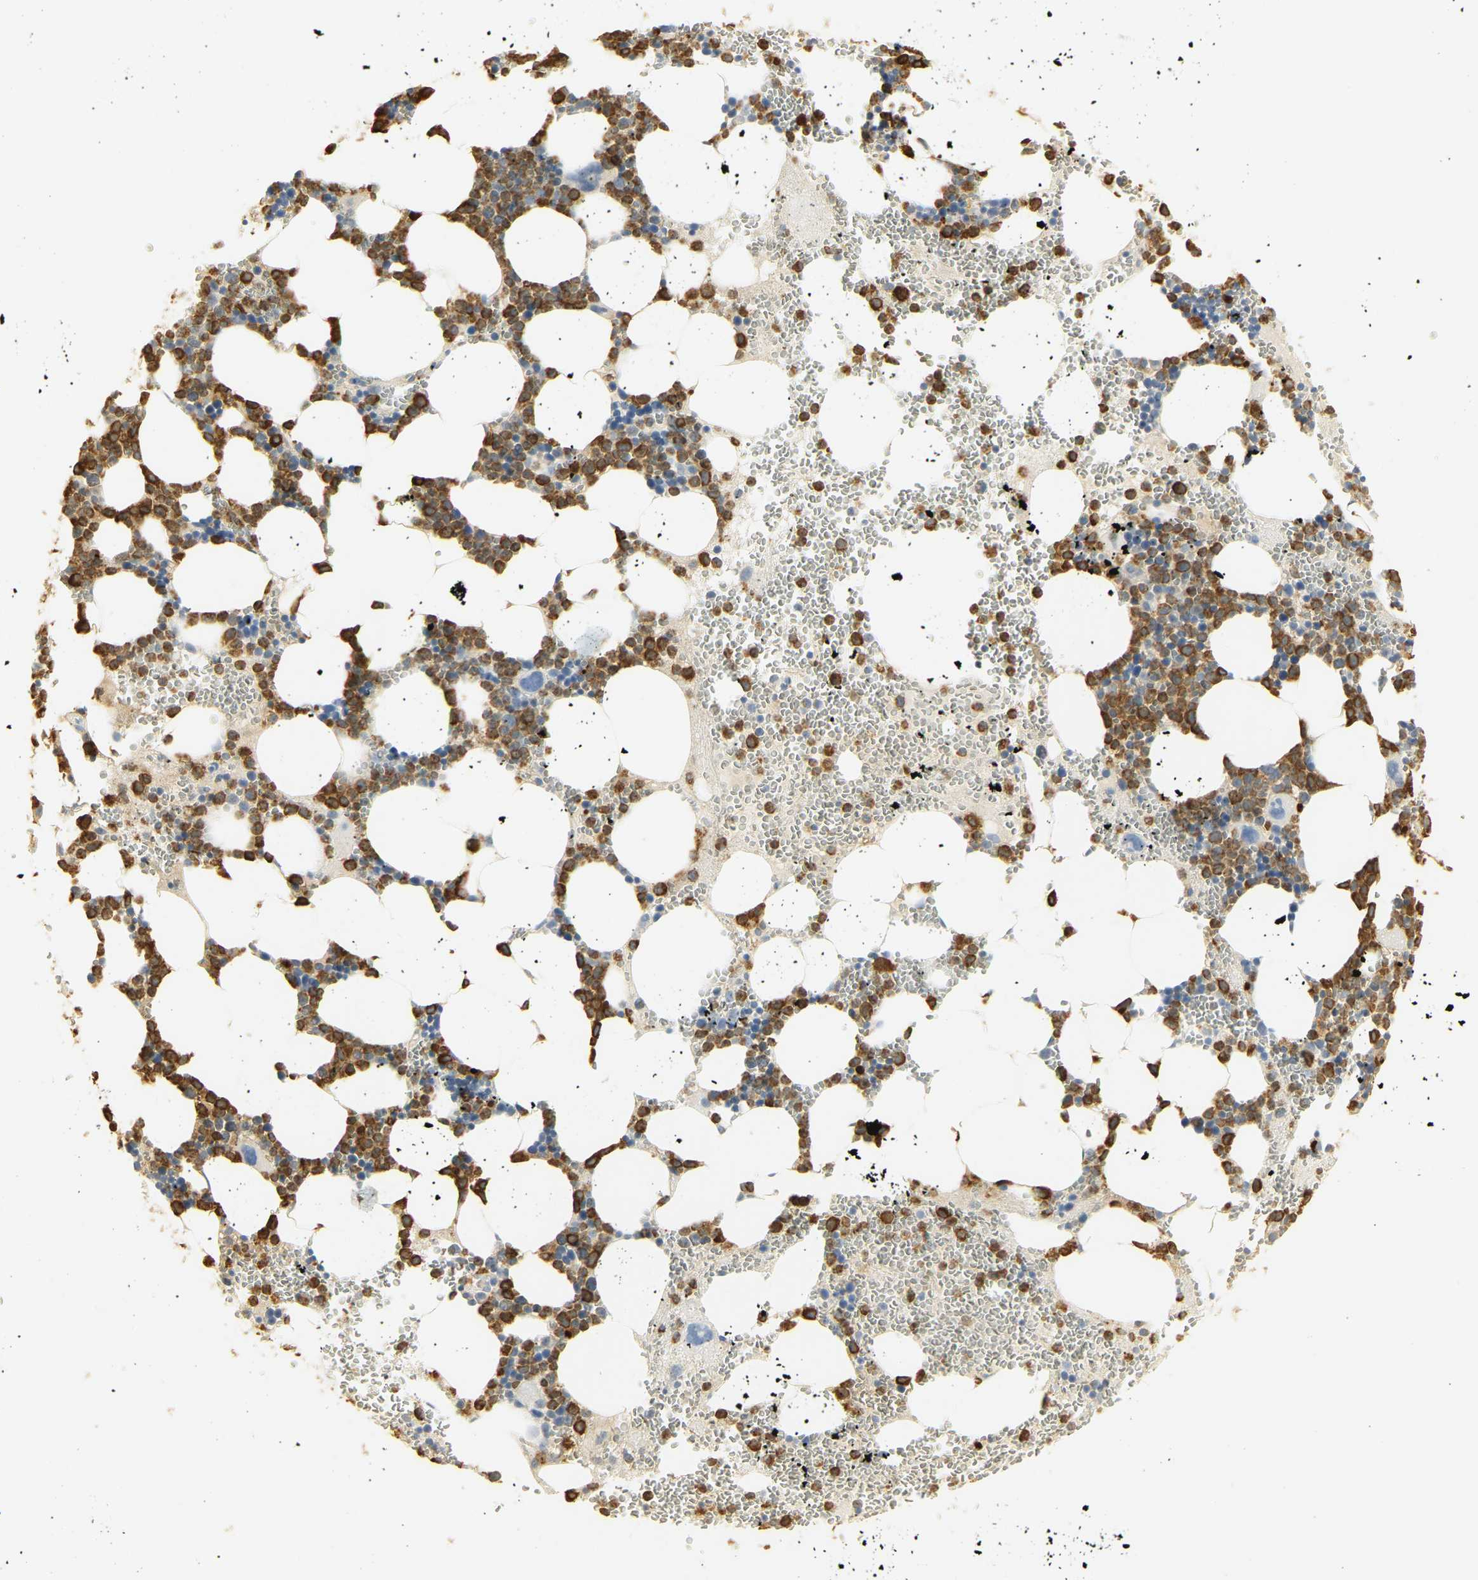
{"staining": {"intensity": "moderate", "quantity": ">75%", "location": "cytoplasmic/membranous"}, "tissue": "bone marrow", "cell_type": "Hematopoietic cells", "image_type": "normal", "snomed": [{"axis": "morphology", "description": "Normal tissue, NOS"}, {"axis": "morphology", "description": "Inflammation, NOS"}, {"axis": "topography", "description": "Bone marrow"}], "caption": "Approximately >75% of hematopoietic cells in benign human bone marrow display moderate cytoplasmic/membranous protein staining as visualized by brown immunohistochemical staining.", "gene": "MPO", "patient": {"sex": "female", "age": 76}}